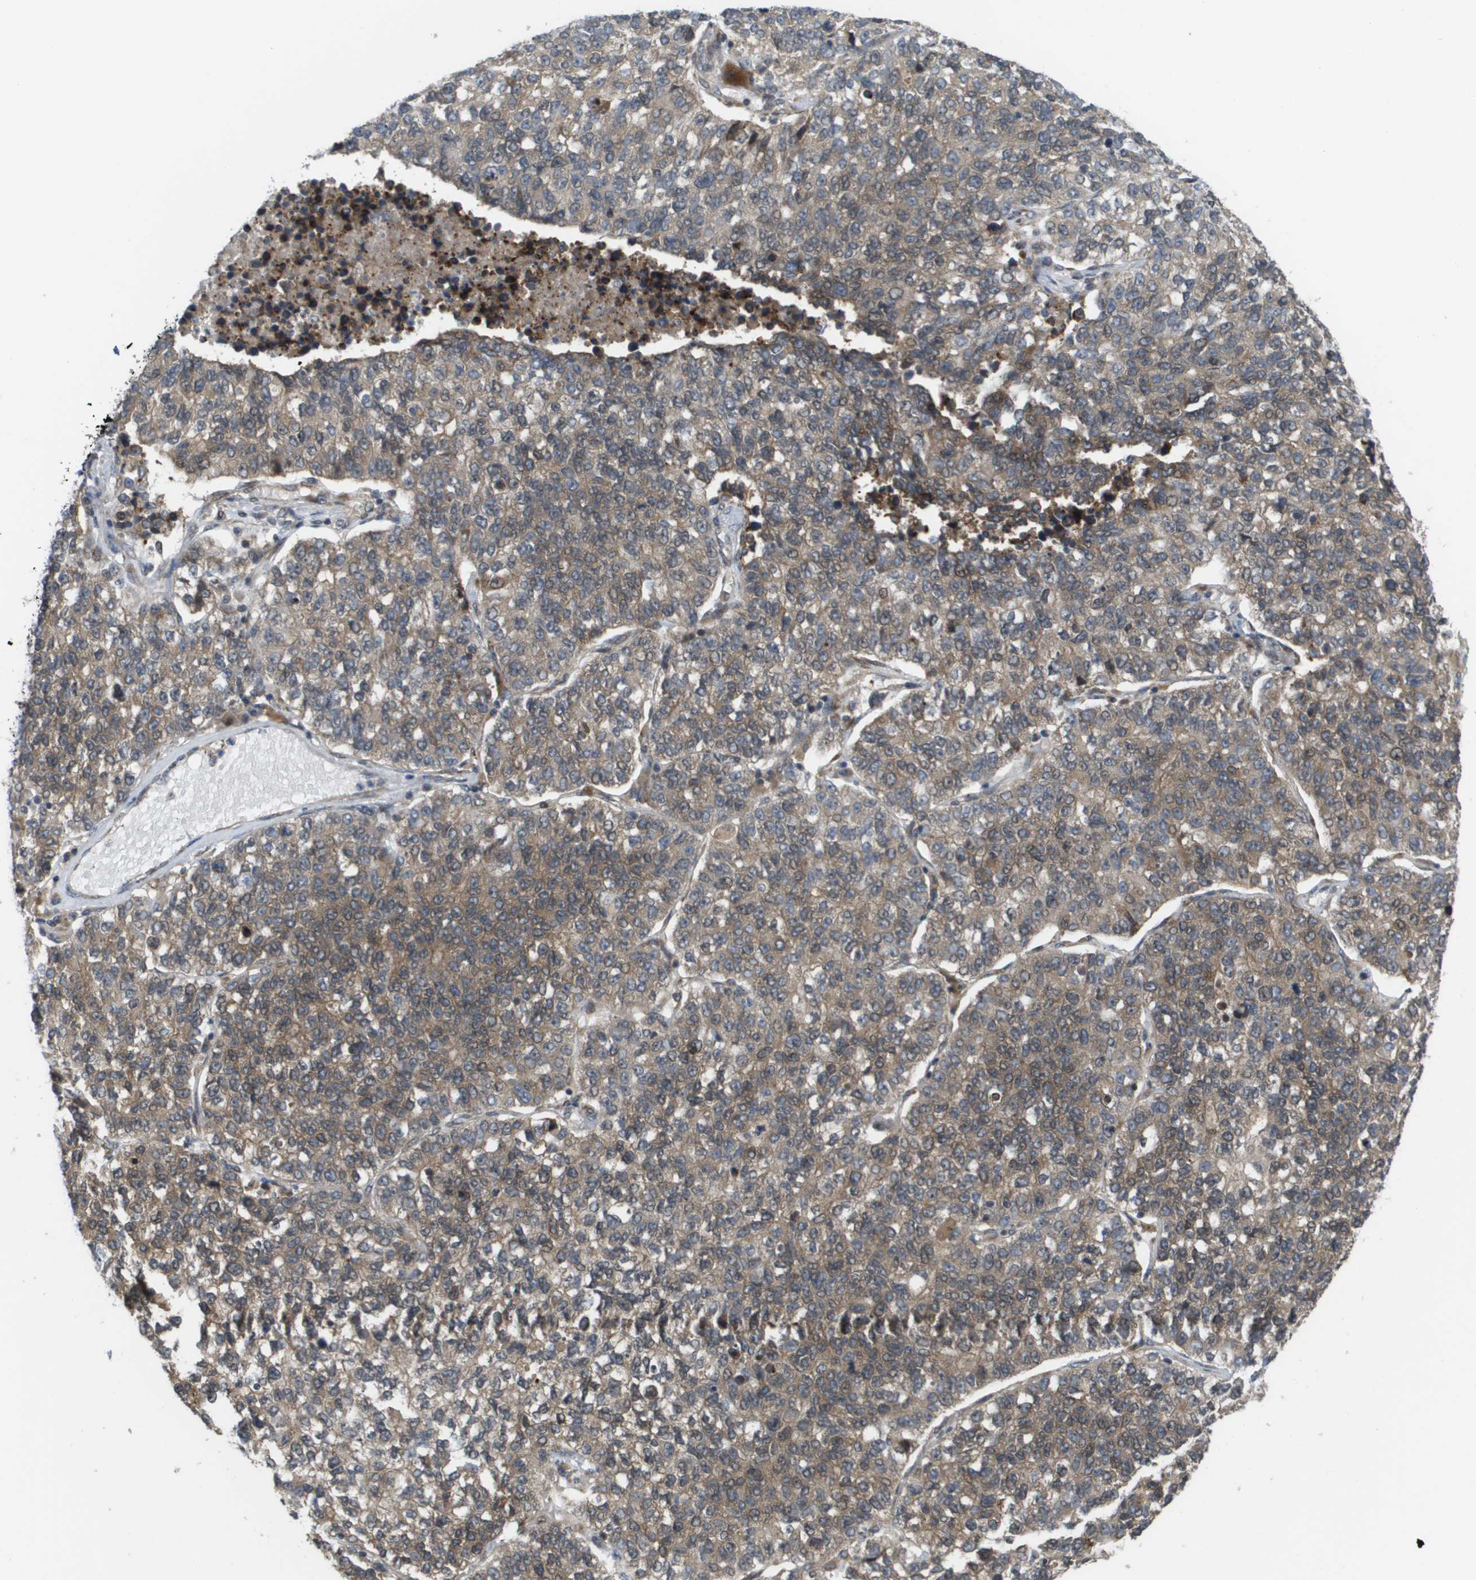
{"staining": {"intensity": "moderate", "quantity": ">75%", "location": "cytoplasmic/membranous"}, "tissue": "lung cancer", "cell_type": "Tumor cells", "image_type": "cancer", "snomed": [{"axis": "morphology", "description": "Adenocarcinoma, NOS"}, {"axis": "topography", "description": "Lung"}], "caption": "Lung adenocarcinoma stained for a protein (brown) demonstrates moderate cytoplasmic/membranous positive expression in approximately >75% of tumor cells.", "gene": "CTPS2", "patient": {"sex": "male", "age": 49}}